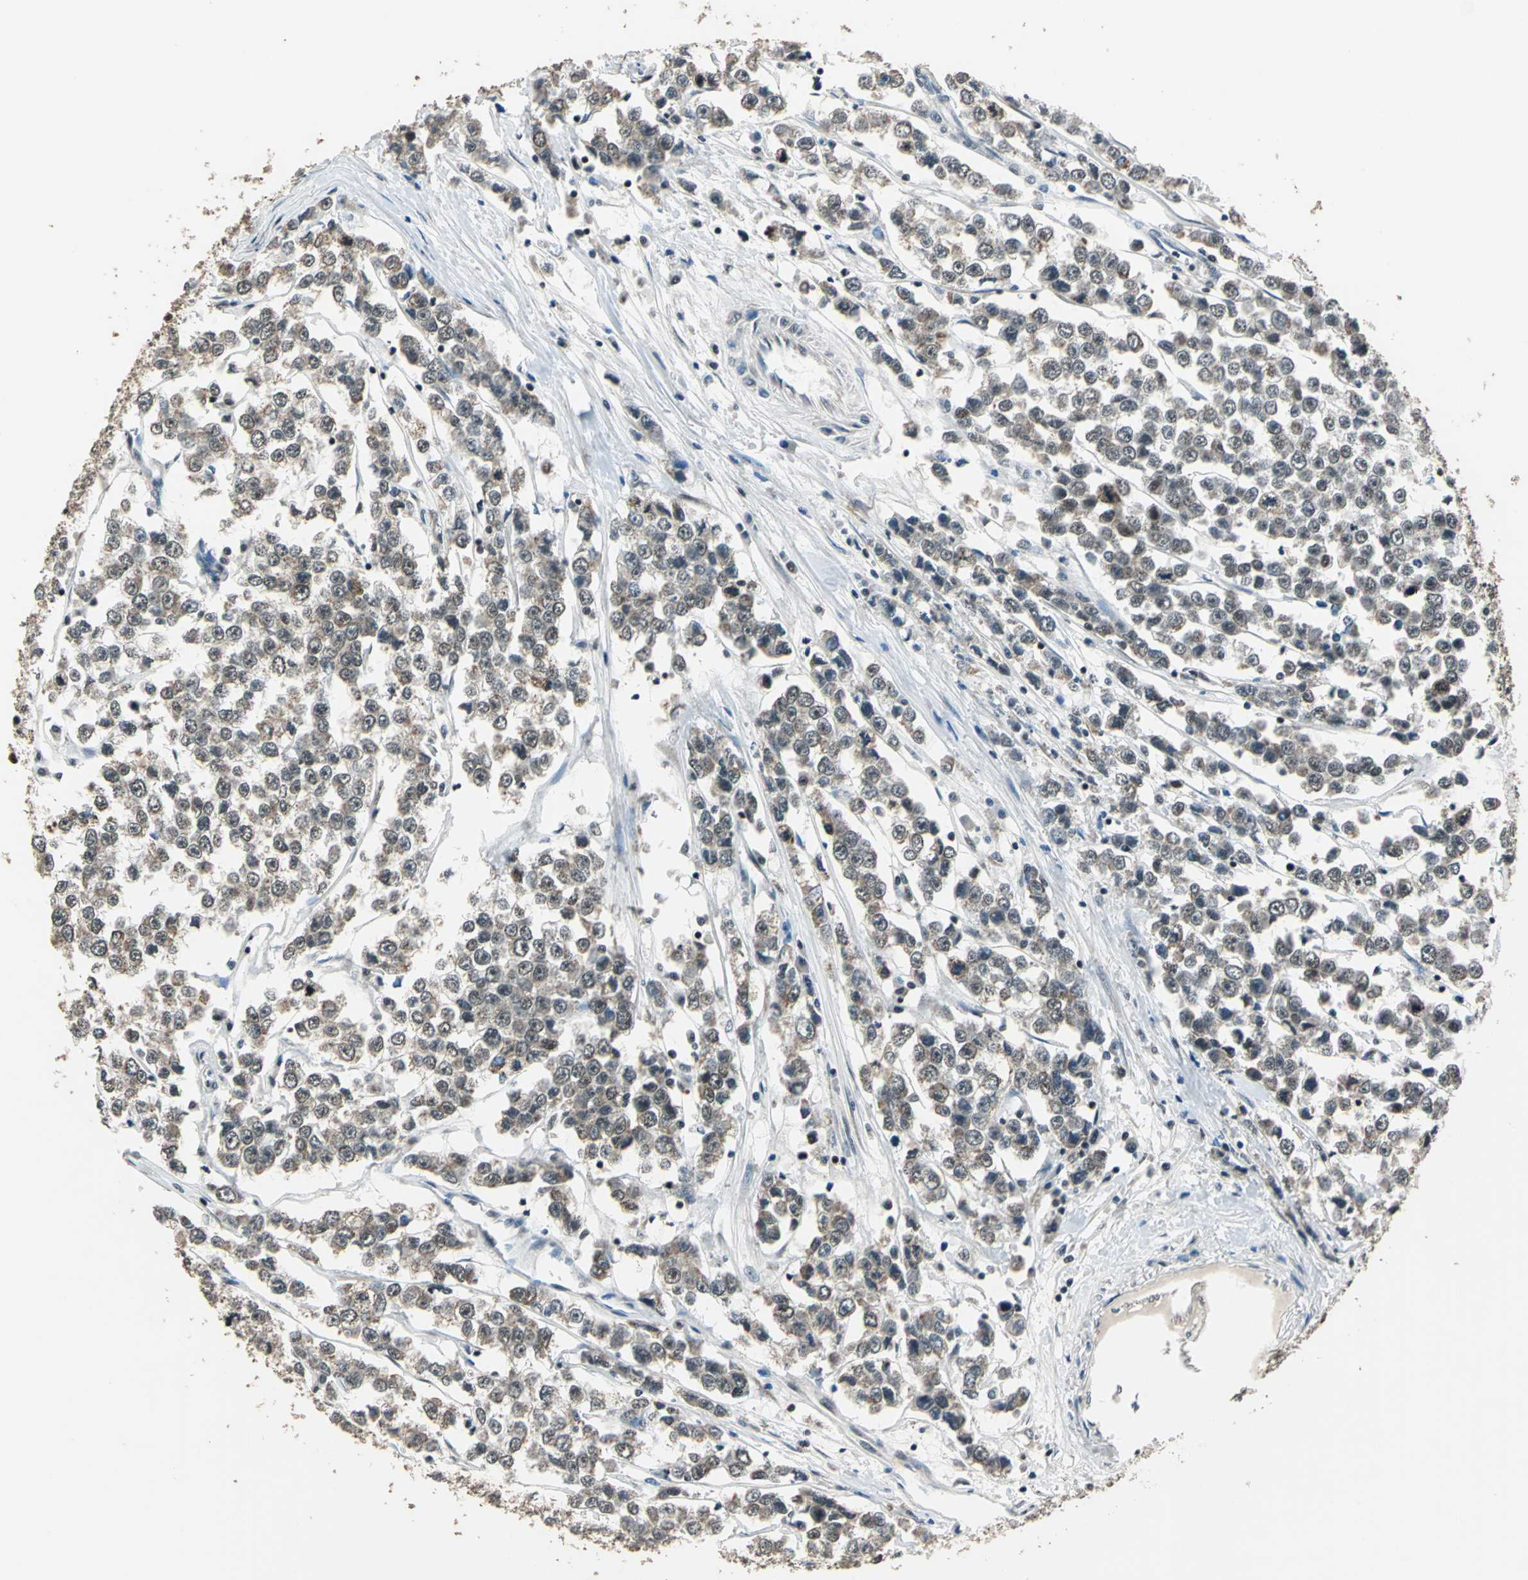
{"staining": {"intensity": "moderate", "quantity": ">75%", "location": "nuclear"}, "tissue": "testis cancer", "cell_type": "Tumor cells", "image_type": "cancer", "snomed": [{"axis": "morphology", "description": "Seminoma, NOS"}, {"axis": "morphology", "description": "Carcinoma, Embryonal, NOS"}, {"axis": "topography", "description": "Testis"}], "caption": "Protein staining displays moderate nuclear expression in about >75% of tumor cells in seminoma (testis).", "gene": "BCLAF1", "patient": {"sex": "male", "age": 52}}